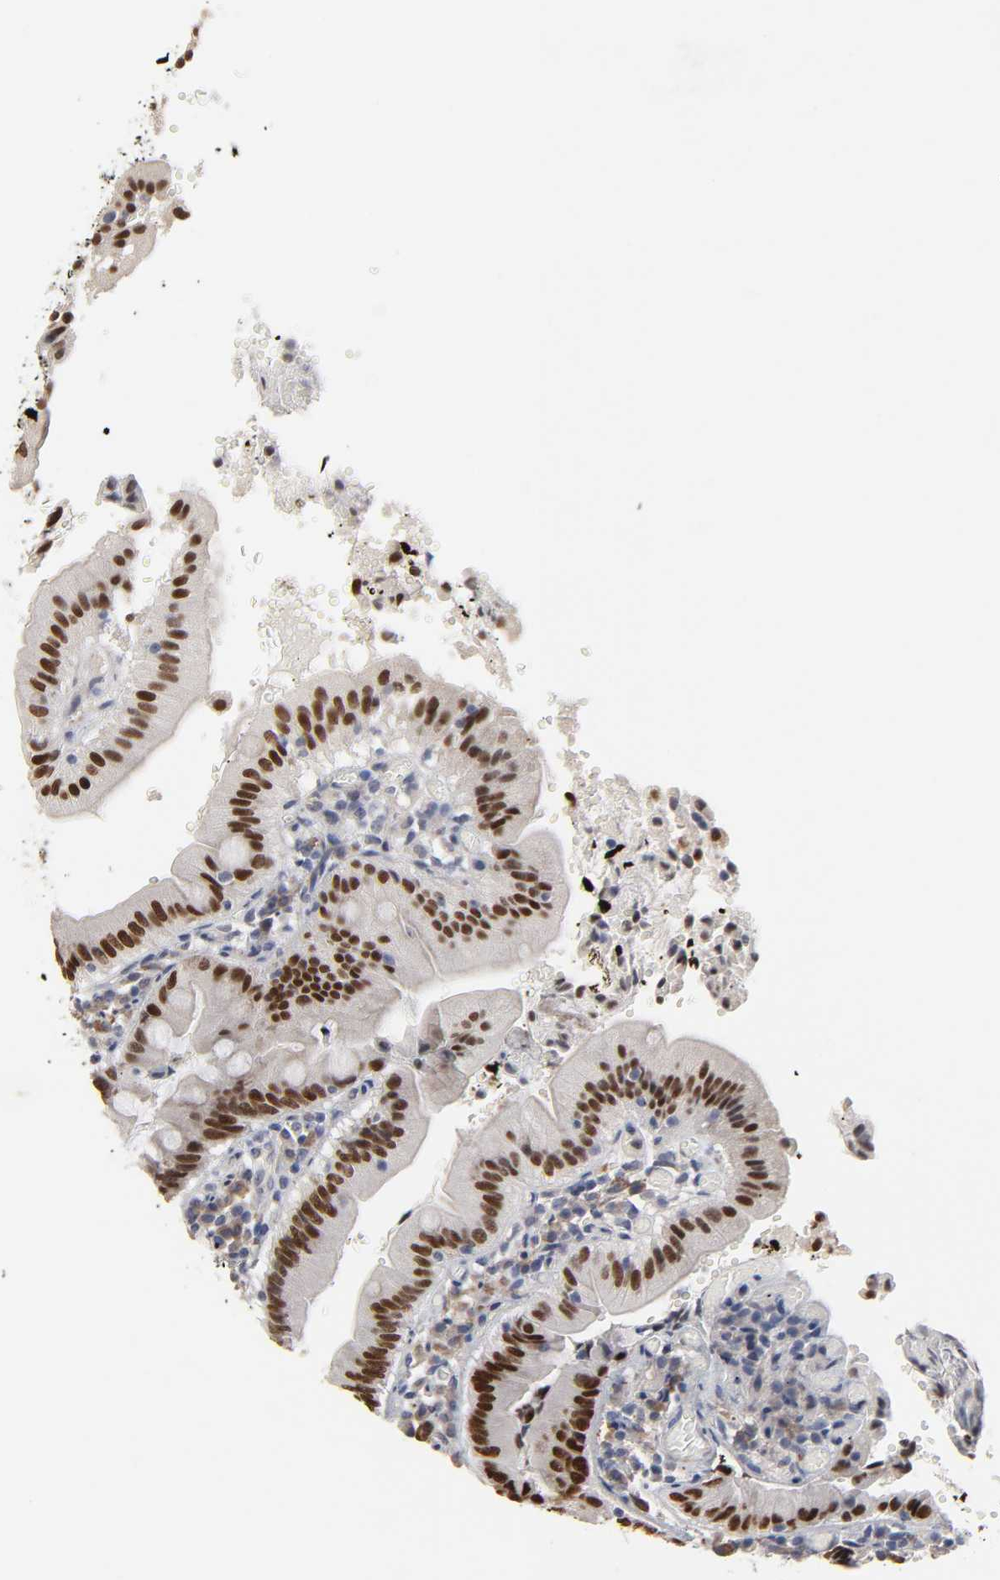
{"staining": {"intensity": "strong", "quantity": ">75%", "location": "cytoplasmic/membranous,nuclear"}, "tissue": "small intestine", "cell_type": "Glandular cells", "image_type": "normal", "snomed": [{"axis": "morphology", "description": "Normal tissue, NOS"}, {"axis": "topography", "description": "Small intestine"}], "caption": "Immunohistochemistry (IHC) staining of benign small intestine, which displays high levels of strong cytoplasmic/membranous,nuclear expression in approximately >75% of glandular cells indicating strong cytoplasmic/membranous,nuclear protein expression. The staining was performed using DAB (3,3'-diaminobenzidine) (brown) for protein detection and nuclei were counterstained in hematoxylin (blue).", "gene": "HNF4A", "patient": {"sex": "male", "age": 71}}